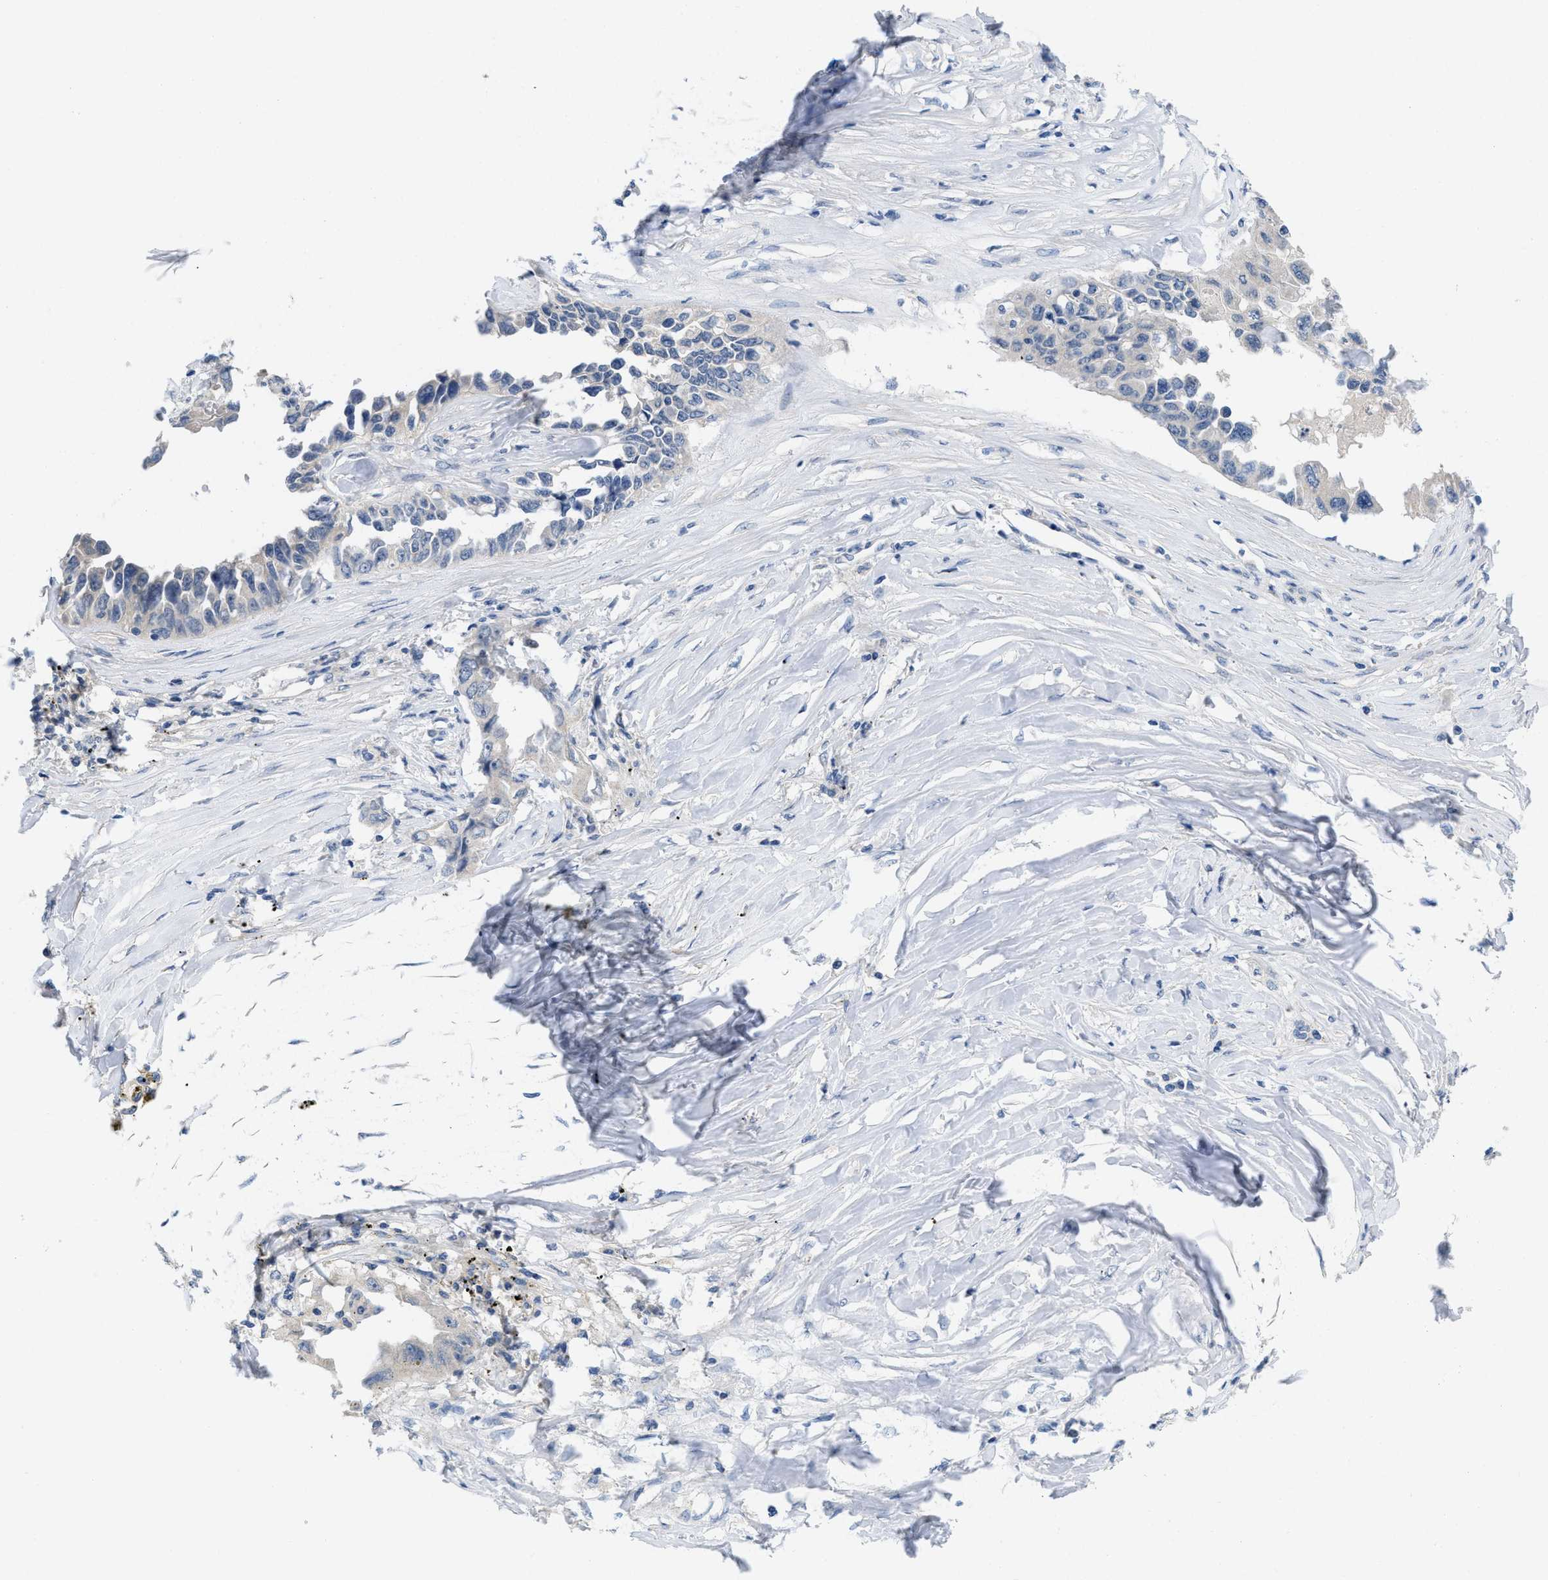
{"staining": {"intensity": "negative", "quantity": "none", "location": "none"}, "tissue": "lung cancer", "cell_type": "Tumor cells", "image_type": "cancer", "snomed": [{"axis": "morphology", "description": "Adenocarcinoma, NOS"}, {"axis": "topography", "description": "Lung"}], "caption": "DAB immunohistochemical staining of human lung cancer displays no significant staining in tumor cells.", "gene": "PYY", "patient": {"sex": "female", "age": 51}}